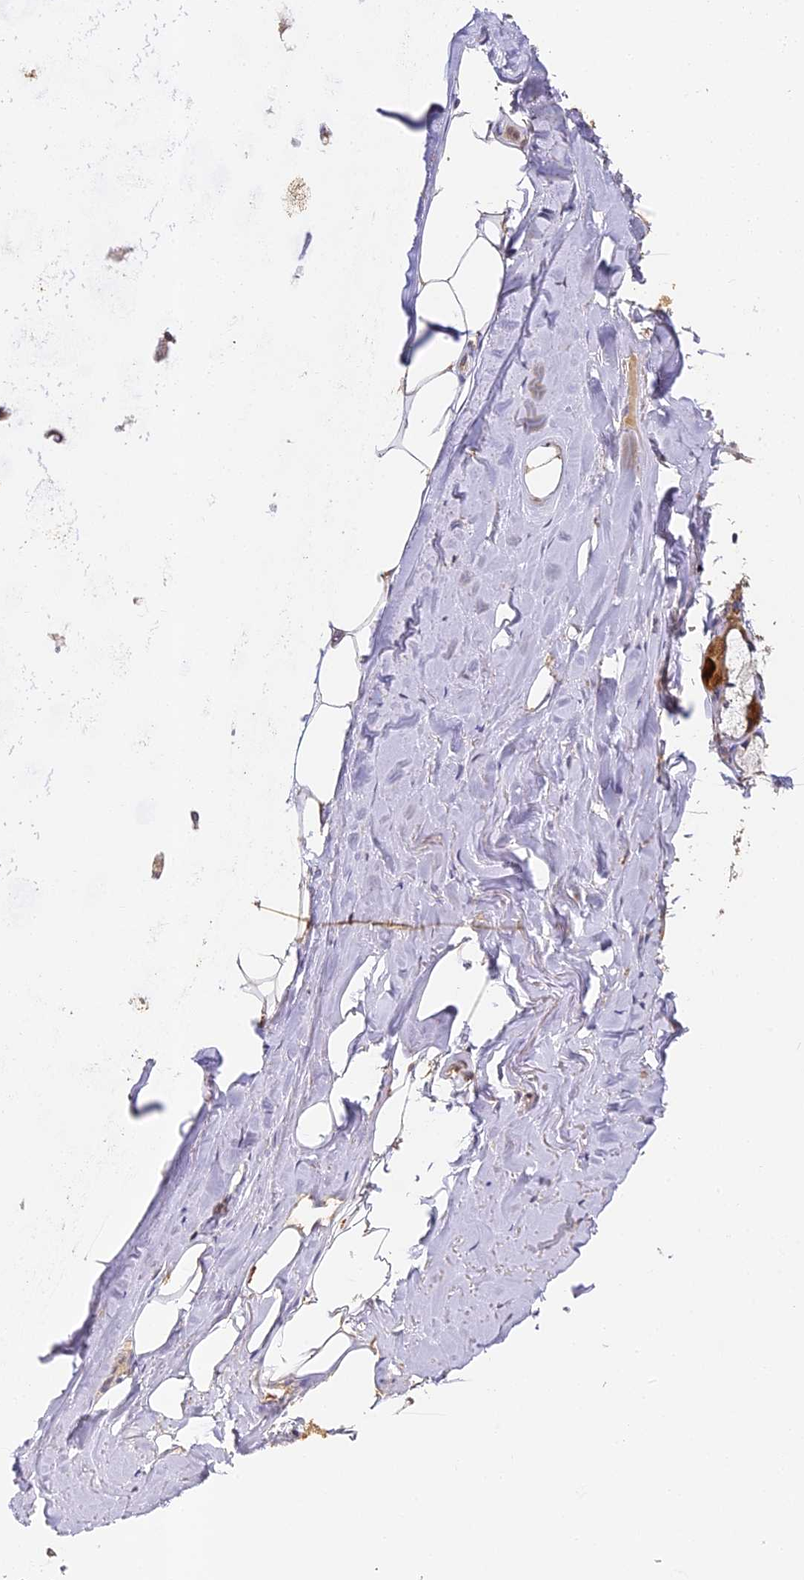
{"staining": {"intensity": "negative", "quantity": "none", "location": "none"}, "tissue": "adipose tissue", "cell_type": "Adipocytes", "image_type": "normal", "snomed": [{"axis": "morphology", "description": "Normal tissue, NOS"}, {"axis": "topography", "description": "Lymph node"}, {"axis": "topography", "description": "Bronchus"}], "caption": "This image is of unremarkable adipose tissue stained with immunohistochemistry (IHC) to label a protein in brown with the nuclei are counter-stained blue. There is no expression in adipocytes. The staining is performed using DAB brown chromogen with nuclei counter-stained in using hematoxylin.", "gene": "YAE1", "patient": {"sex": "male", "age": 63}}